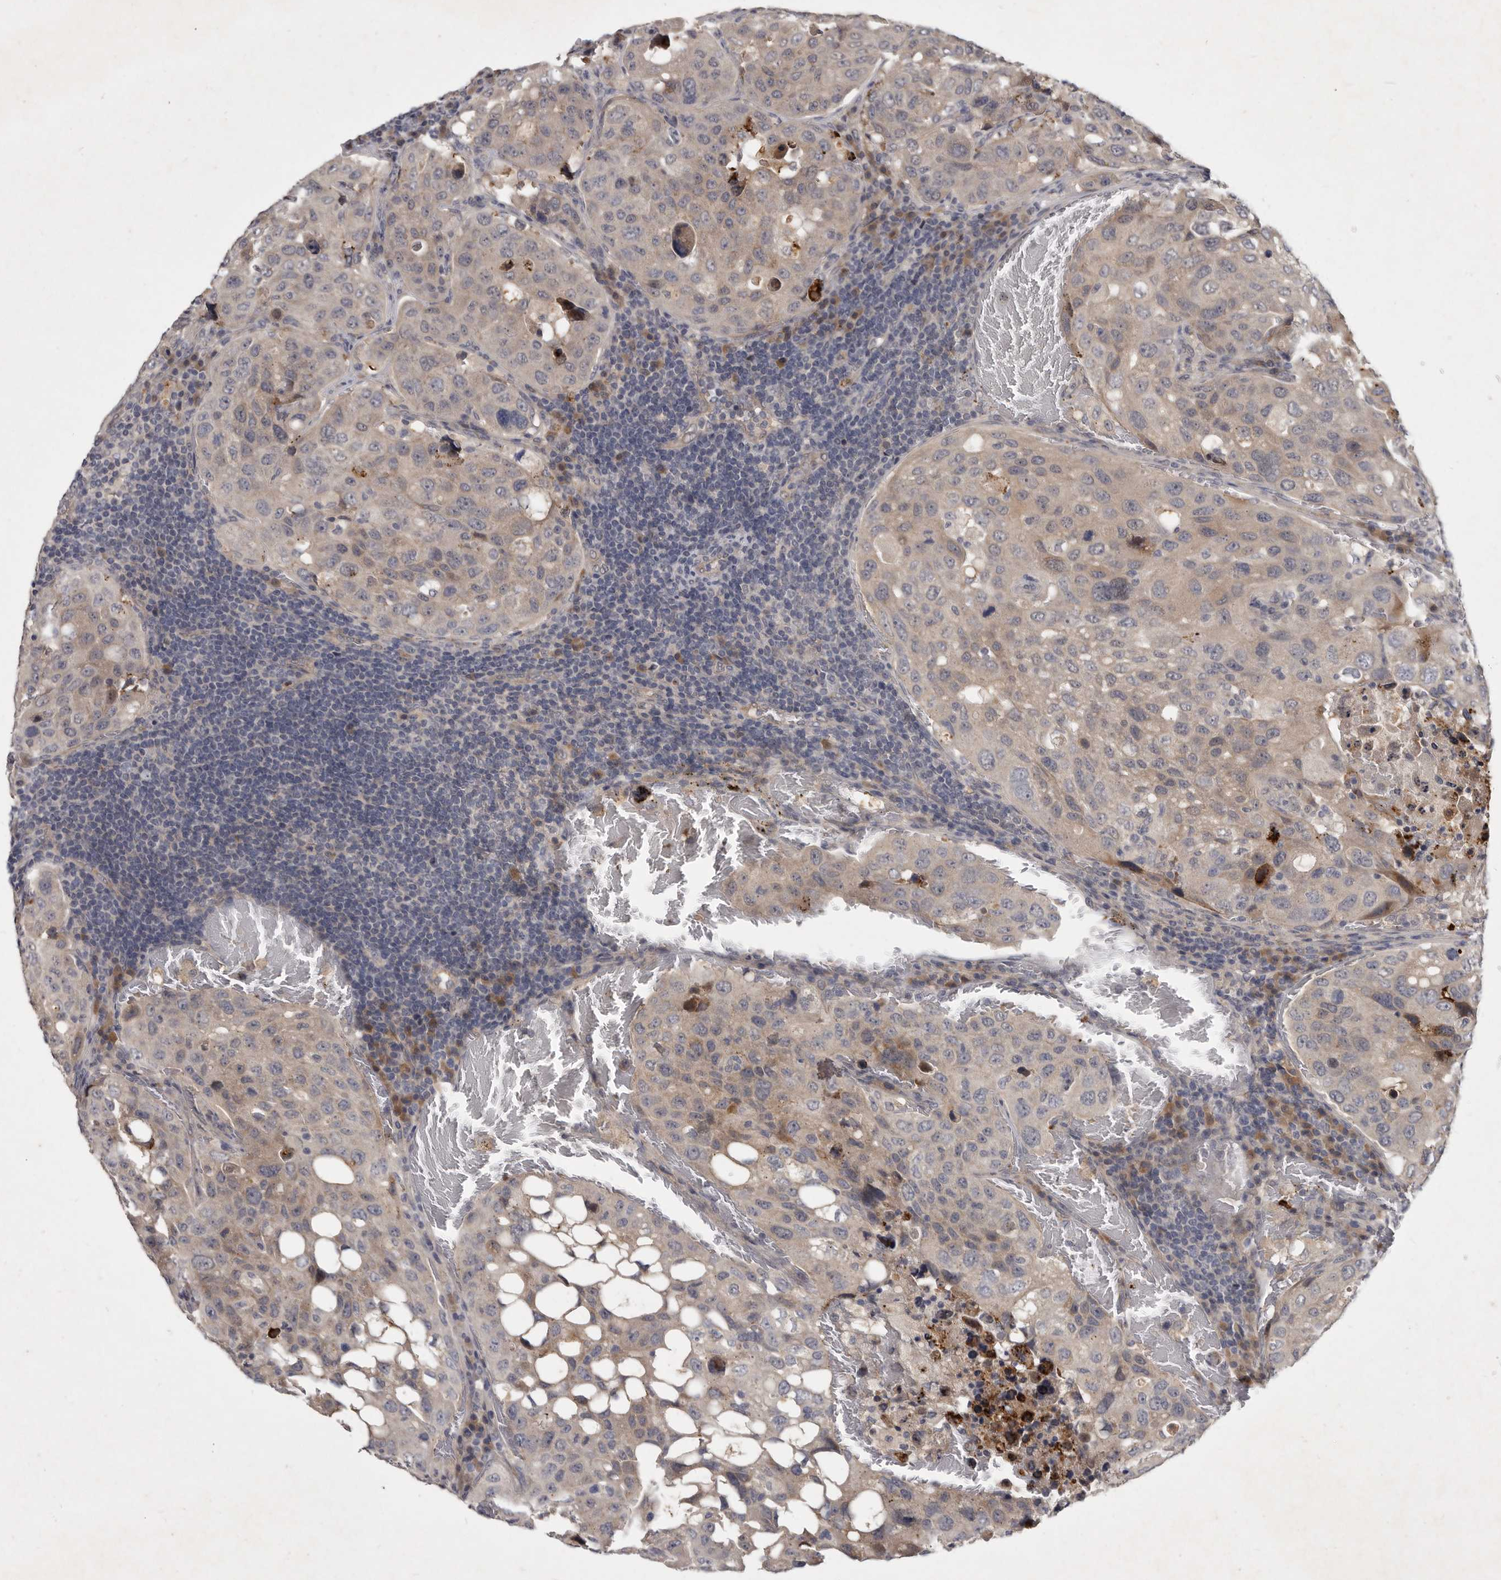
{"staining": {"intensity": "weak", "quantity": "<25%", "location": "cytoplasmic/membranous"}, "tissue": "urothelial cancer", "cell_type": "Tumor cells", "image_type": "cancer", "snomed": [{"axis": "morphology", "description": "Urothelial carcinoma, High grade"}, {"axis": "topography", "description": "Lymph node"}, {"axis": "topography", "description": "Urinary bladder"}], "caption": "Immunohistochemical staining of high-grade urothelial carcinoma reveals no significant expression in tumor cells.", "gene": "SLC22A1", "patient": {"sex": "male", "age": 51}}